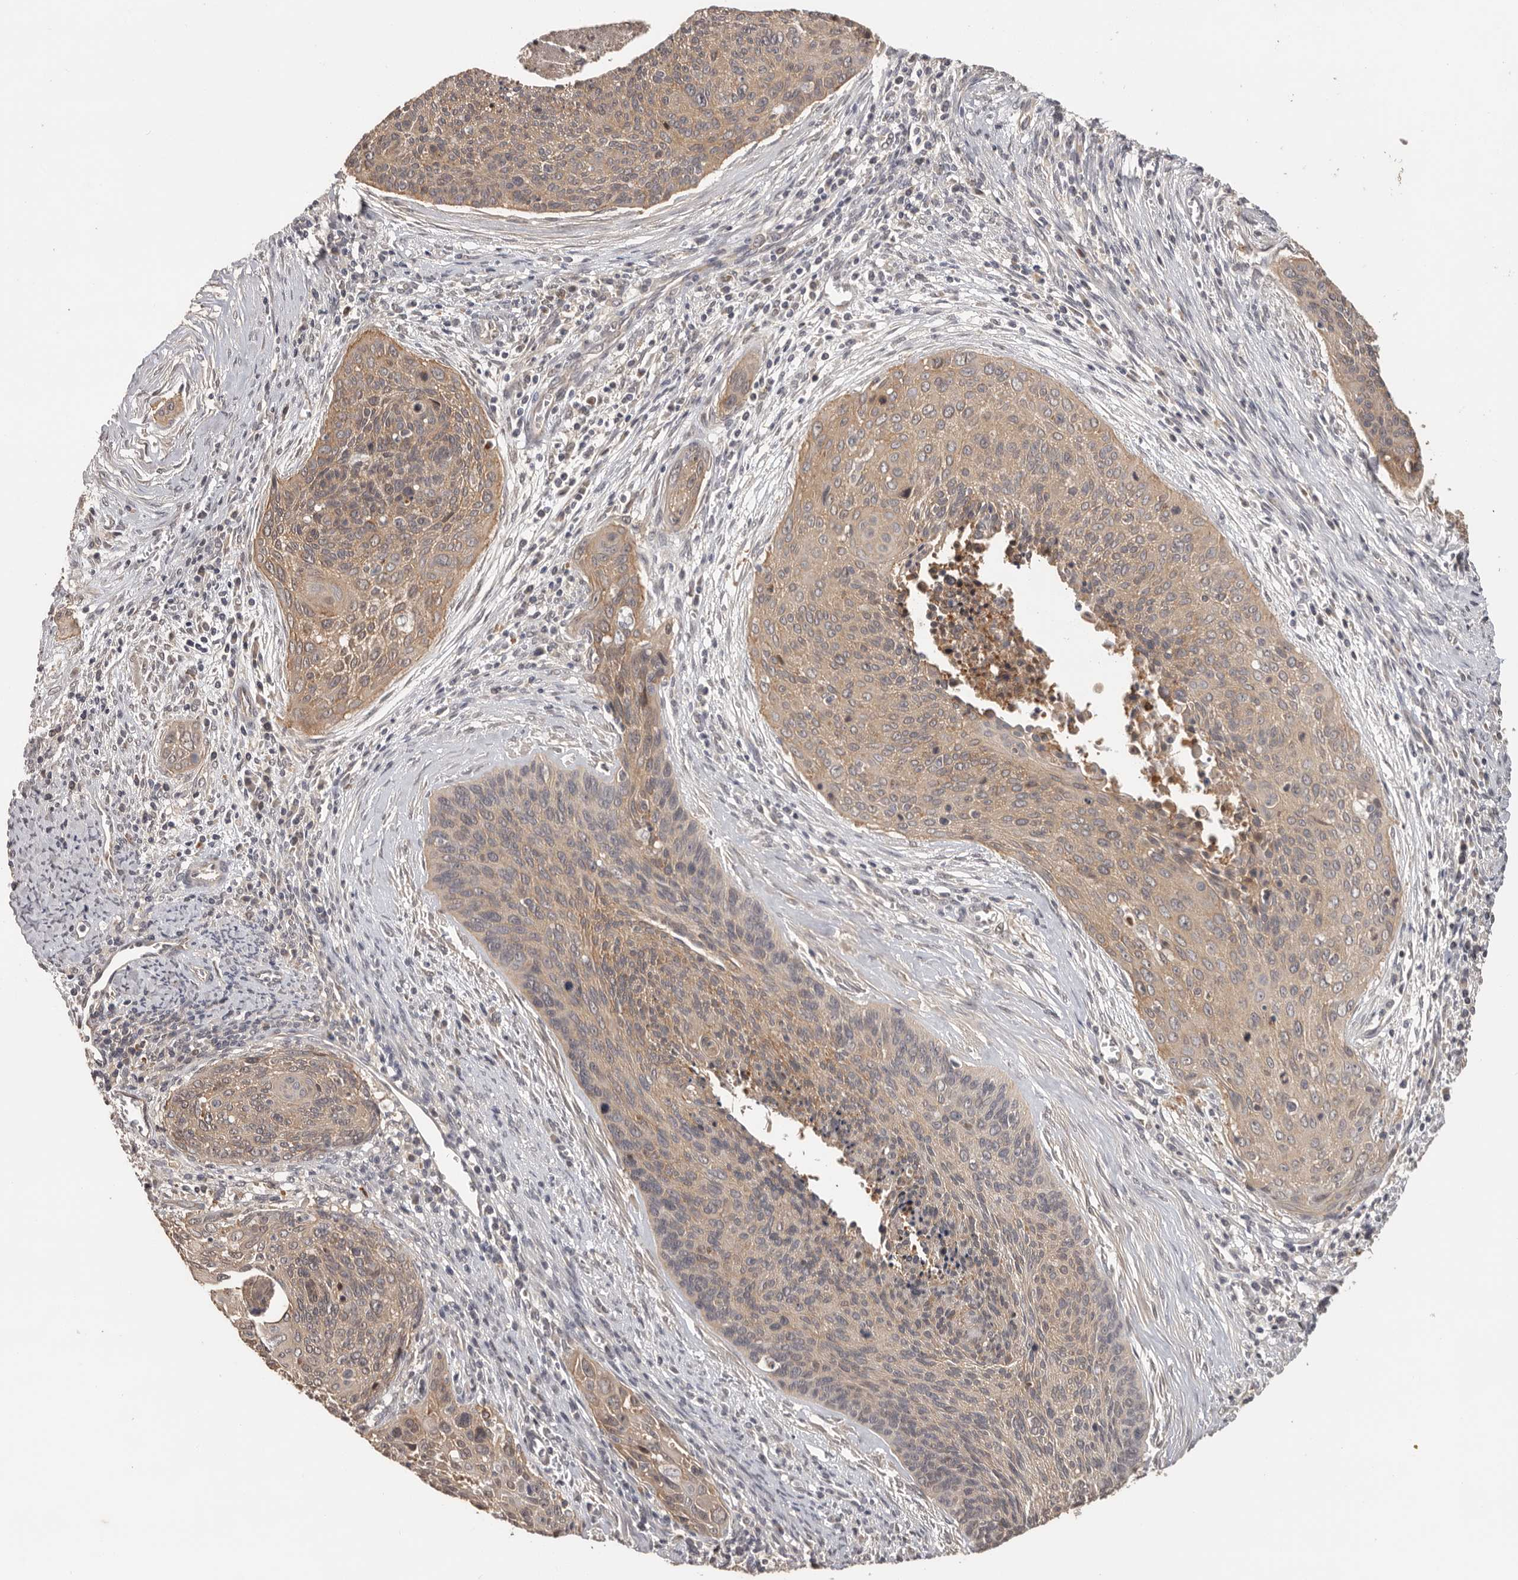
{"staining": {"intensity": "moderate", "quantity": ">75%", "location": "cytoplasmic/membranous"}, "tissue": "cervical cancer", "cell_type": "Tumor cells", "image_type": "cancer", "snomed": [{"axis": "morphology", "description": "Squamous cell carcinoma, NOS"}, {"axis": "topography", "description": "Cervix"}], "caption": "Immunohistochemistry (IHC) (DAB (3,3'-diaminobenzidine)) staining of human squamous cell carcinoma (cervical) exhibits moderate cytoplasmic/membranous protein staining in about >75% of tumor cells.", "gene": "BAIAP2", "patient": {"sex": "female", "age": 55}}